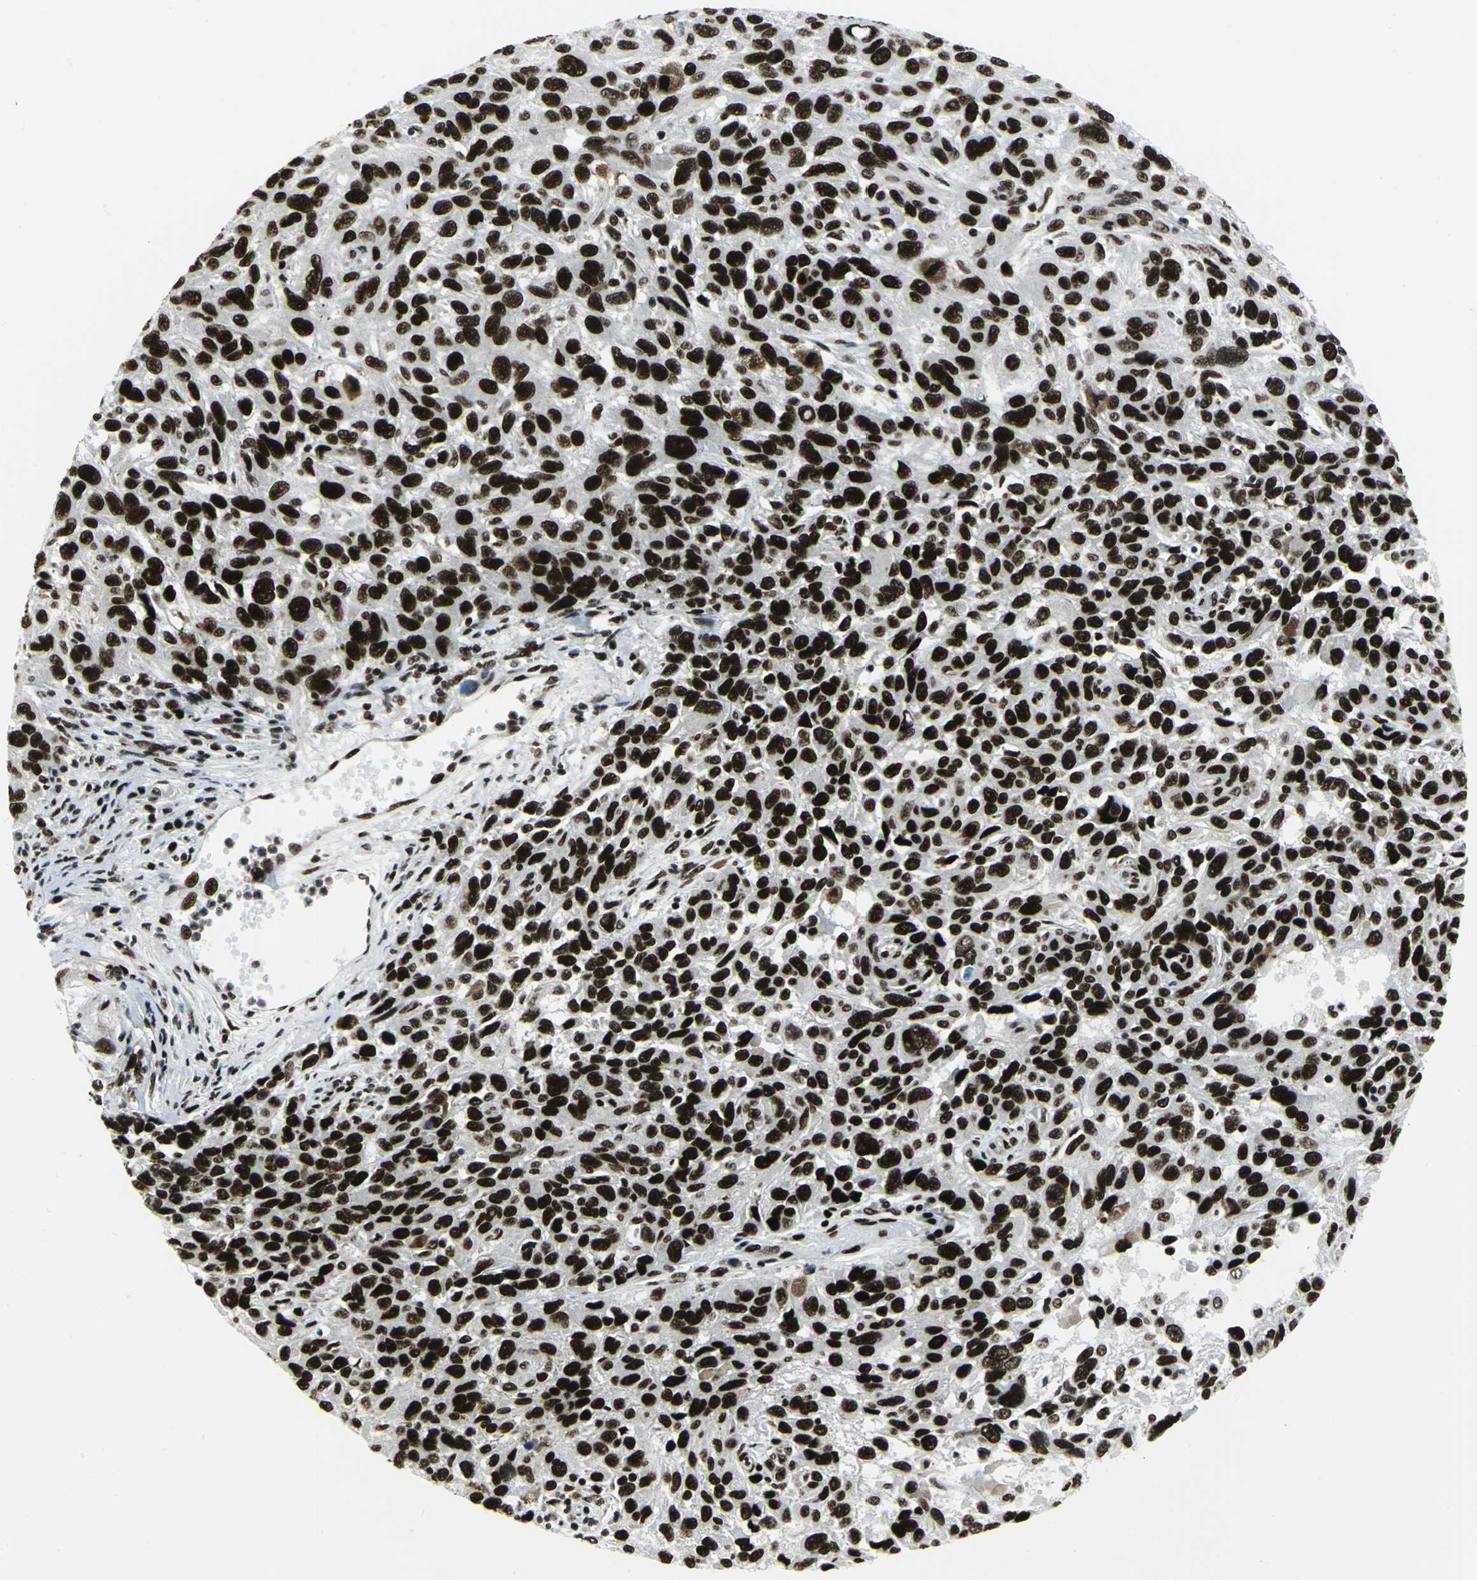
{"staining": {"intensity": "strong", "quantity": ">75%", "location": "nuclear"}, "tissue": "melanoma", "cell_type": "Tumor cells", "image_type": "cancer", "snomed": [{"axis": "morphology", "description": "Malignant melanoma, NOS"}, {"axis": "topography", "description": "Skin"}], "caption": "Protein expression by immunohistochemistry (IHC) exhibits strong nuclear positivity in approximately >75% of tumor cells in malignant melanoma.", "gene": "SMARCA4", "patient": {"sex": "male", "age": 53}}